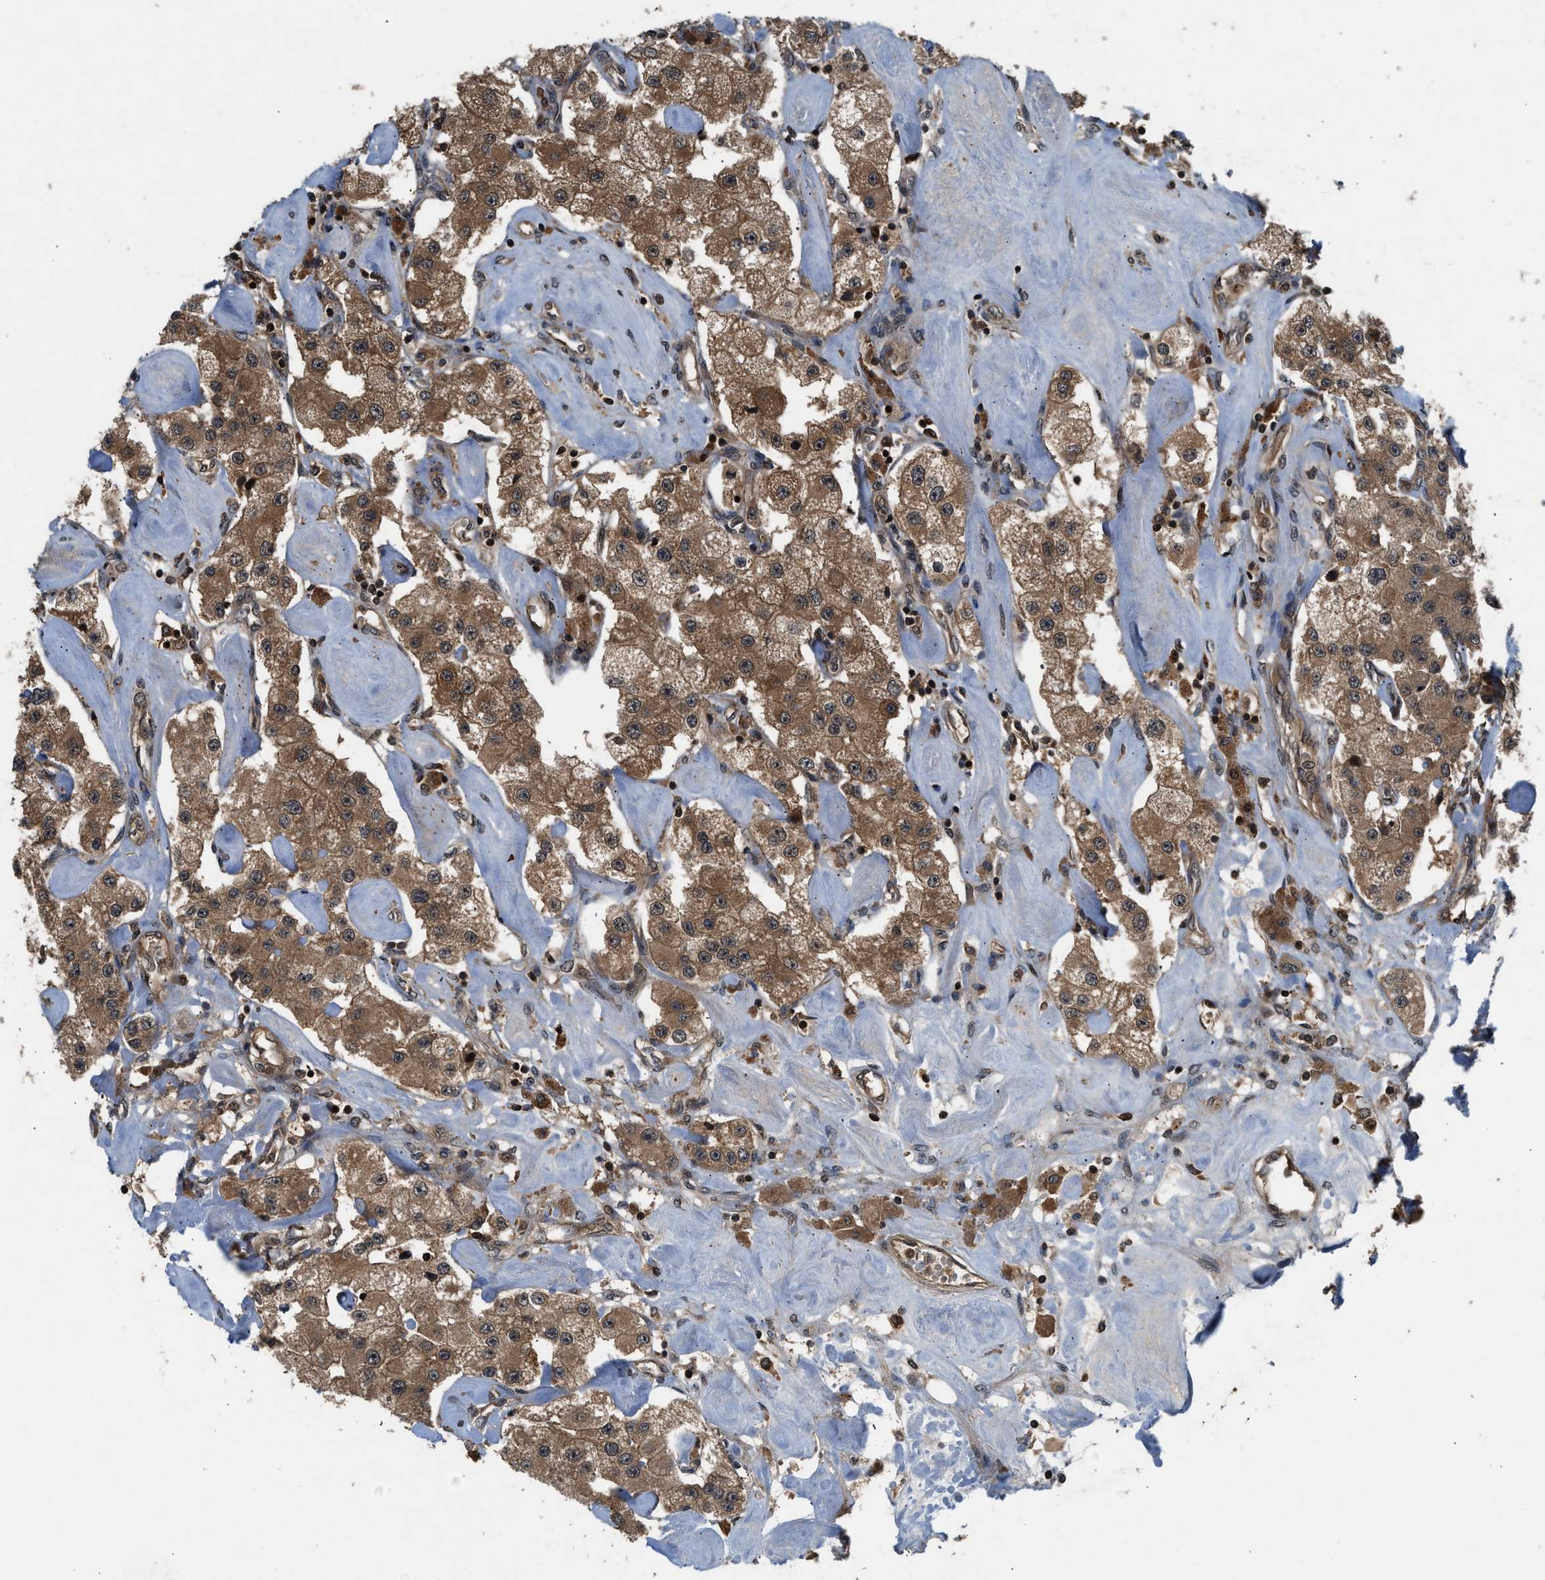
{"staining": {"intensity": "moderate", "quantity": ">75%", "location": "cytoplasmic/membranous"}, "tissue": "carcinoid", "cell_type": "Tumor cells", "image_type": "cancer", "snomed": [{"axis": "morphology", "description": "Carcinoid, malignant, NOS"}, {"axis": "topography", "description": "Pancreas"}], "caption": "This is a micrograph of immunohistochemistry staining of malignant carcinoid, which shows moderate staining in the cytoplasmic/membranous of tumor cells.", "gene": "RPS6KB1", "patient": {"sex": "male", "age": 41}}